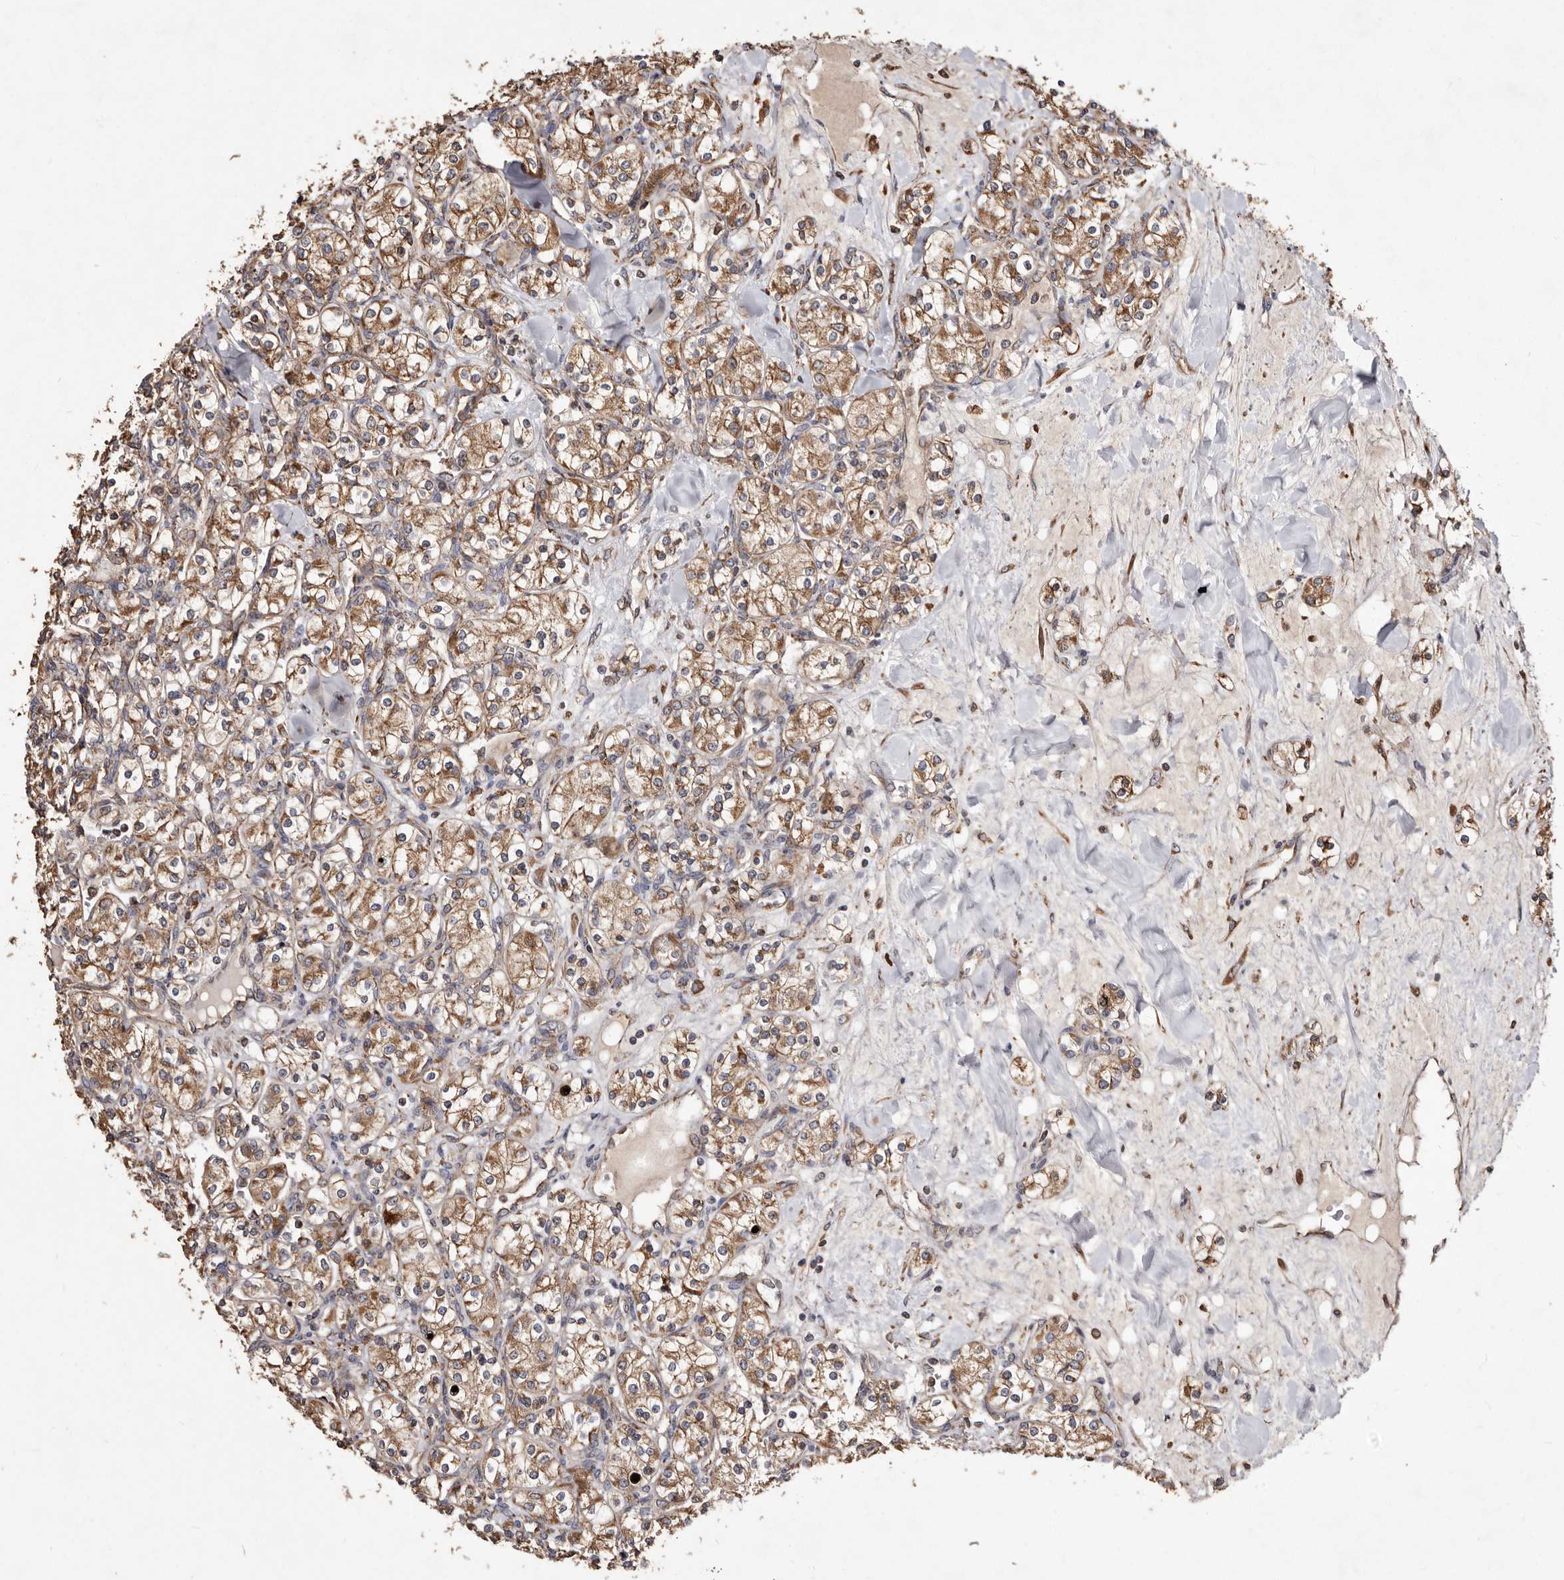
{"staining": {"intensity": "moderate", "quantity": ">75%", "location": "cytoplasmic/membranous"}, "tissue": "renal cancer", "cell_type": "Tumor cells", "image_type": "cancer", "snomed": [{"axis": "morphology", "description": "Adenocarcinoma, NOS"}, {"axis": "topography", "description": "Kidney"}], "caption": "IHC of human renal cancer displays medium levels of moderate cytoplasmic/membranous staining in about >75% of tumor cells. (DAB (3,3'-diaminobenzidine) IHC, brown staining for protein, blue staining for nuclei).", "gene": "STEAP2", "patient": {"sex": "male", "age": 77}}